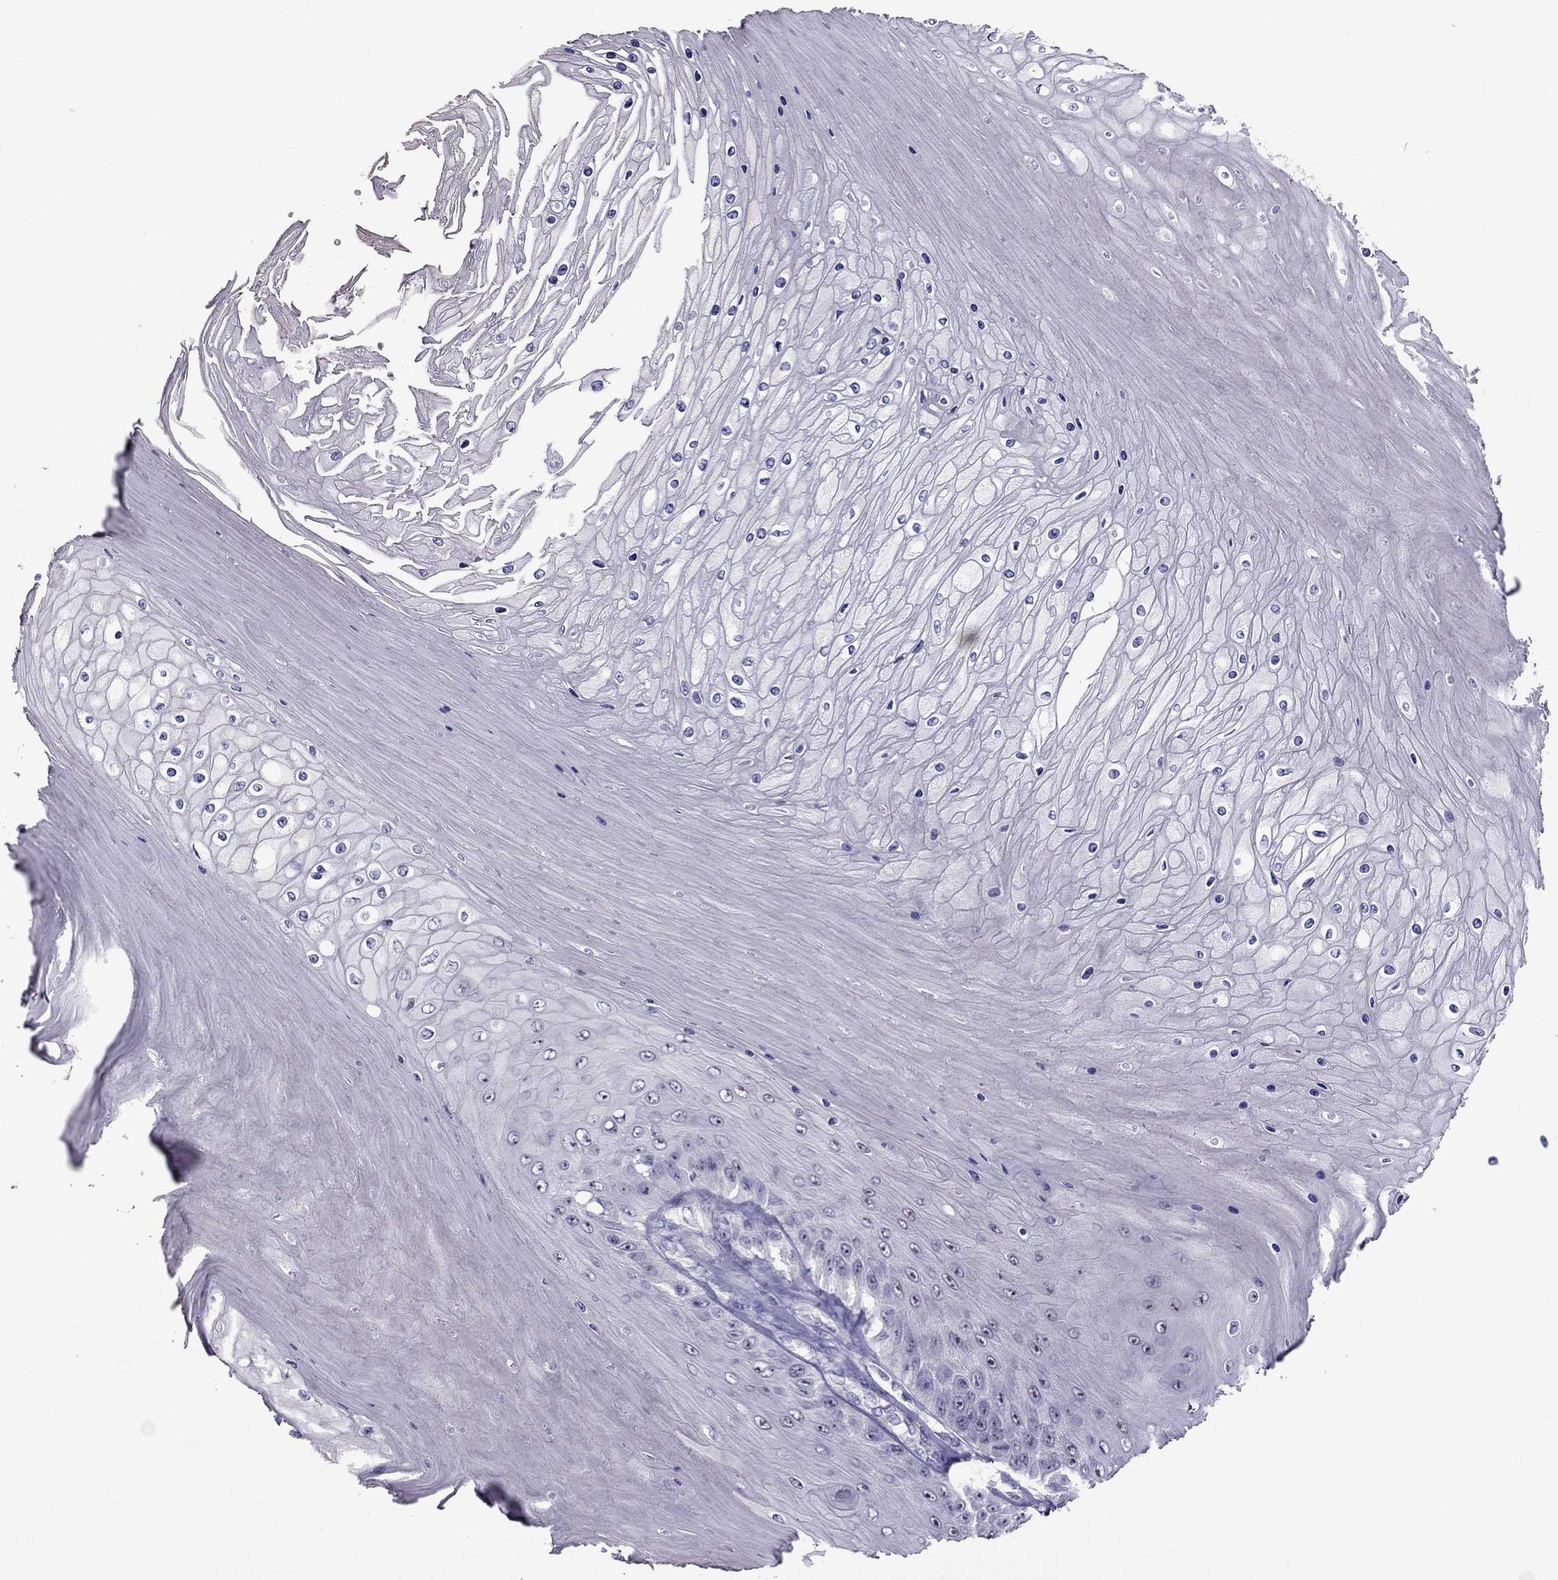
{"staining": {"intensity": "negative", "quantity": "none", "location": "none"}, "tissue": "skin cancer", "cell_type": "Tumor cells", "image_type": "cancer", "snomed": [{"axis": "morphology", "description": "Squamous cell carcinoma, NOS"}, {"axis": "topography", "description": "Skin"}], "caption": "Immunohistochemistry (IHC) of human skin cancer shows no expression in tumor cells. (DAB immunohistochemistry (IHC) with hematoxylin counter stain).", "gene": "LRRC46", "patient": {"sex": "male", "age": 62}}